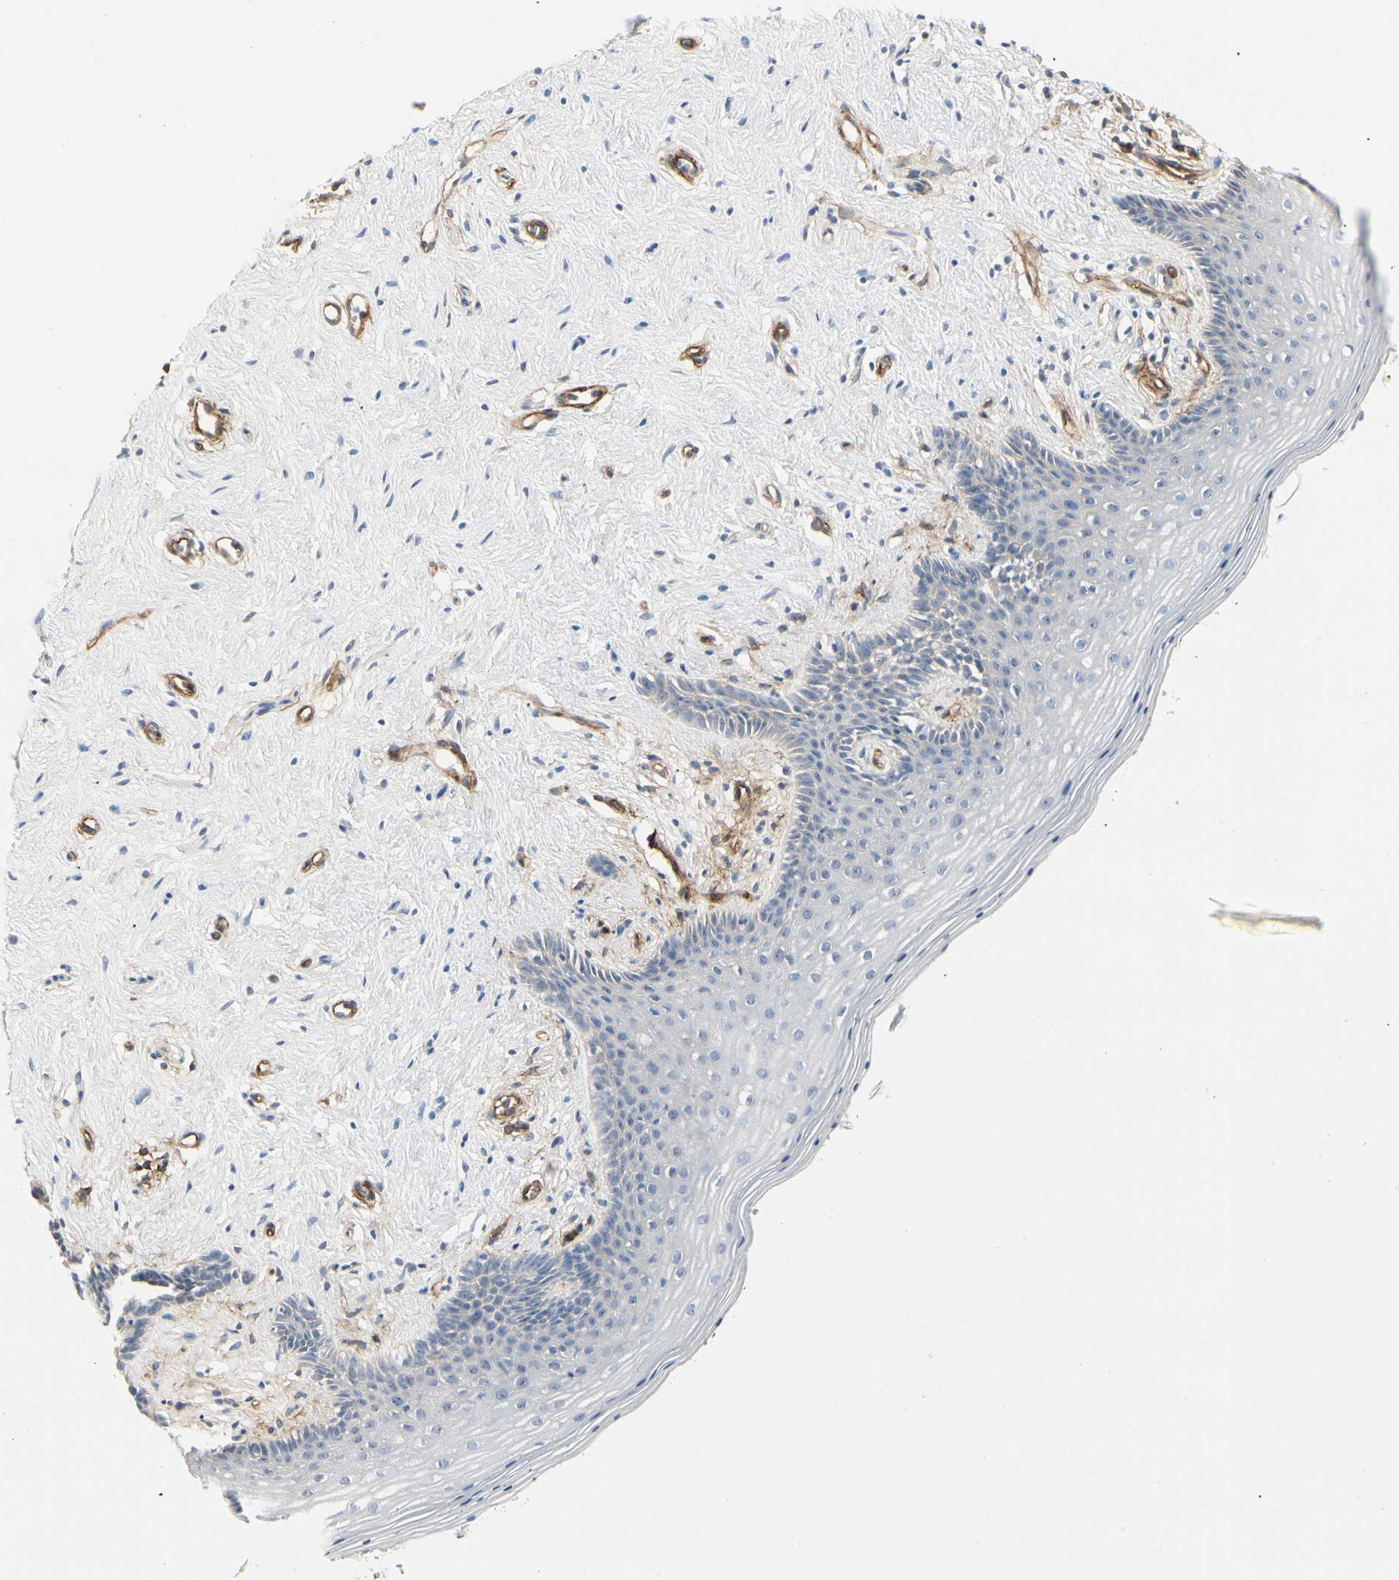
{"staining": {"intensity": "negative", "quantity": "none", "location": "none"}, "tissue": "vagina", "cell_type": "Squamous epithelial cells", "image_type": "normal", "snomed": [{"axis": "morphology", "description": "Normal tissue, NOS"}, {"axis": "topography", "description": "Vagina"}], "caption": "A high-resolution micrograph shows immunohistochemistry staining of benign vagina, which displays no significant expression in squamous epithelial cells.", "gene": "GGT5", "patient": {"sex": "female", "age": 44}}